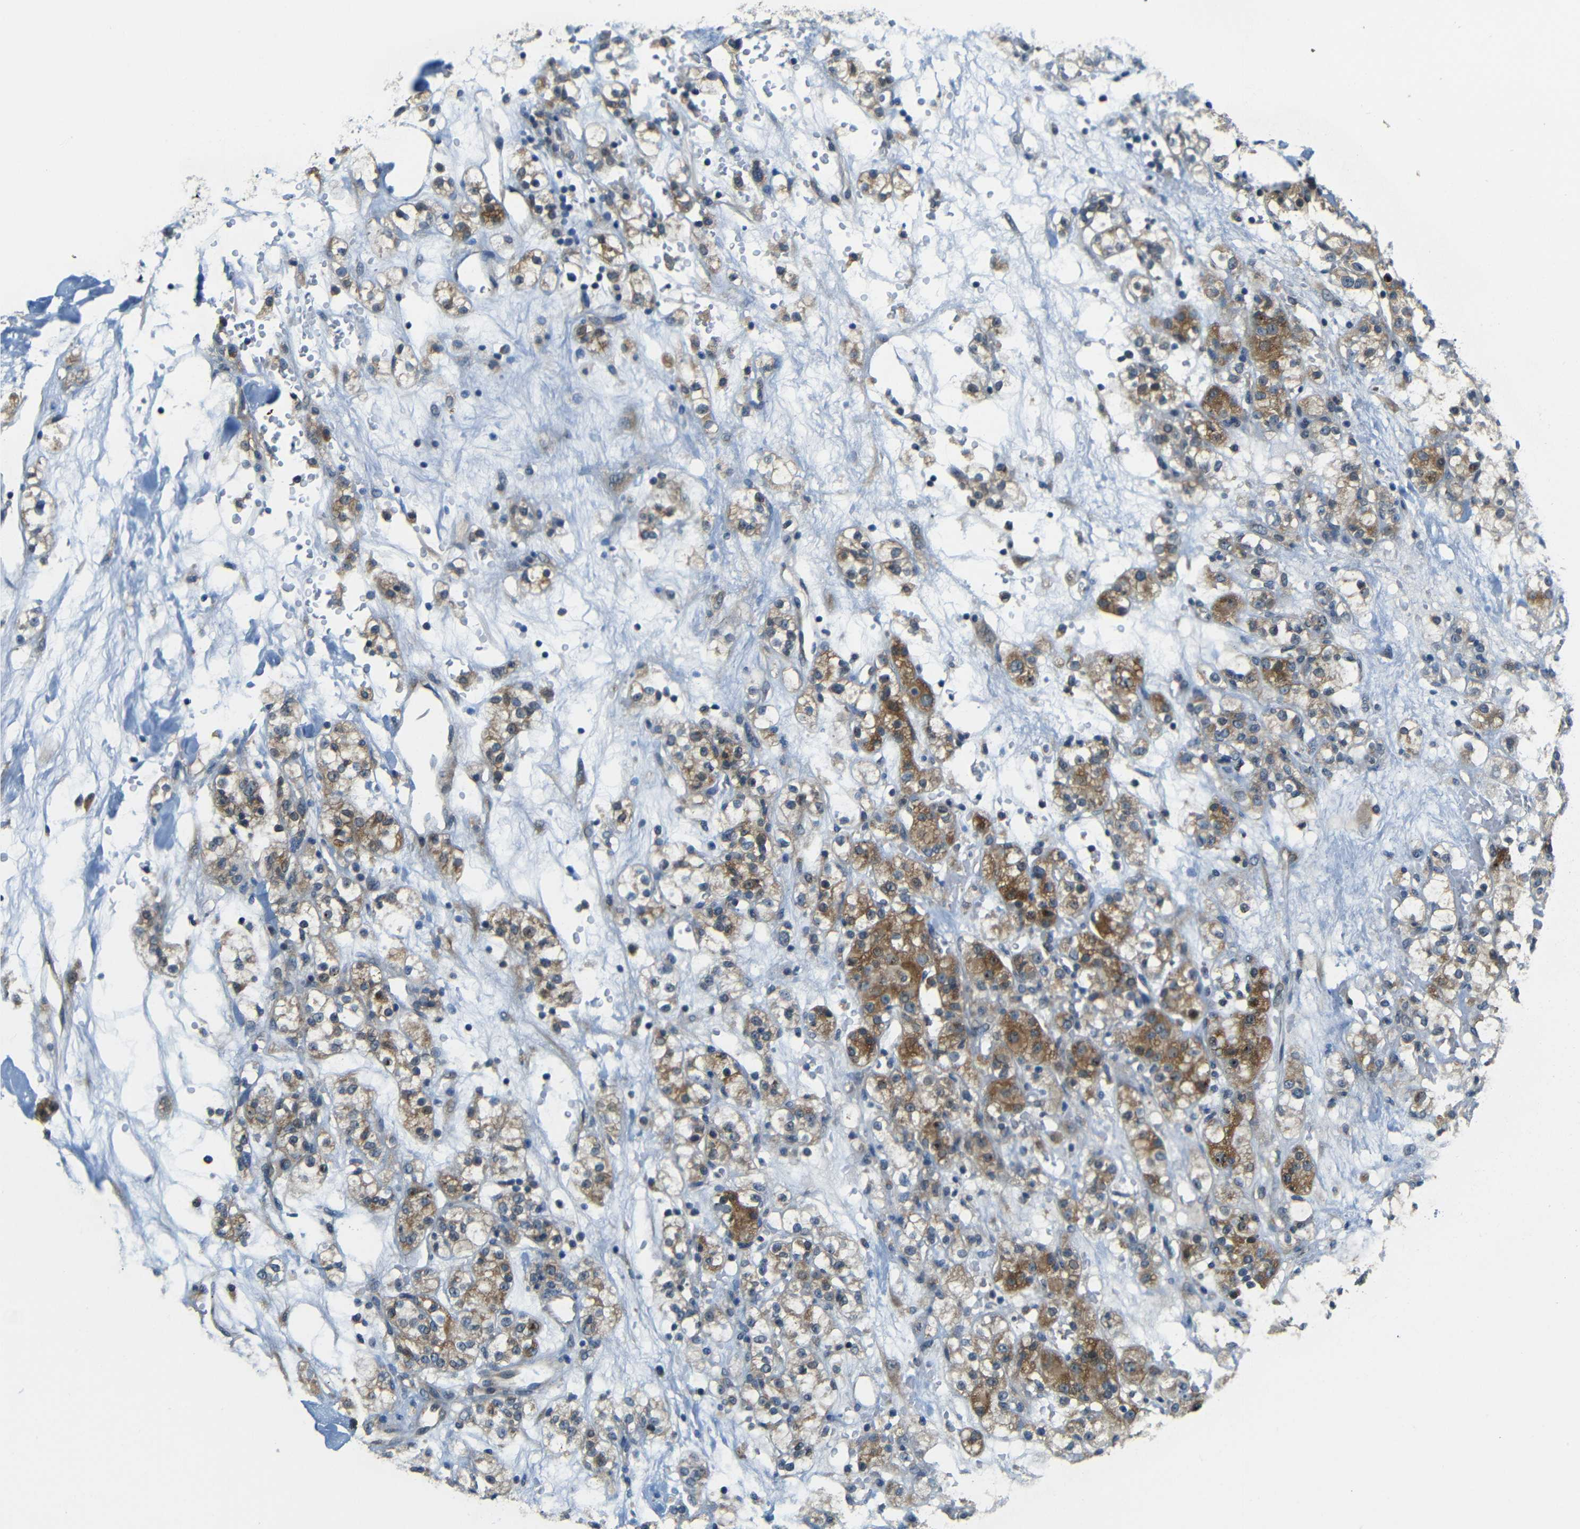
{"staining": {"intensity": "moderate", "quantity": ">75%", "location": "cytoplasmic/membranous"}, "tissue": "renal cancer", "cell_type": "Tumor cells", "image_type": "cancer", "snomed": [{"axis": "morphology", "description": "Normal tissue, NOS"}, {"axis": "morphology", "description": "Adenocarcinoma, NOS"}, {"axis": "topography", "description": "Kidney"}], "caption": "Immunohistochemistry of adenocarcinoma (renal) reveals medium levels of moderate cytoplasmic/membranous staining in about >75% of tumor cells.", "gene": "FNDC3A", "patient": {"sex": "male", "age": 61}}